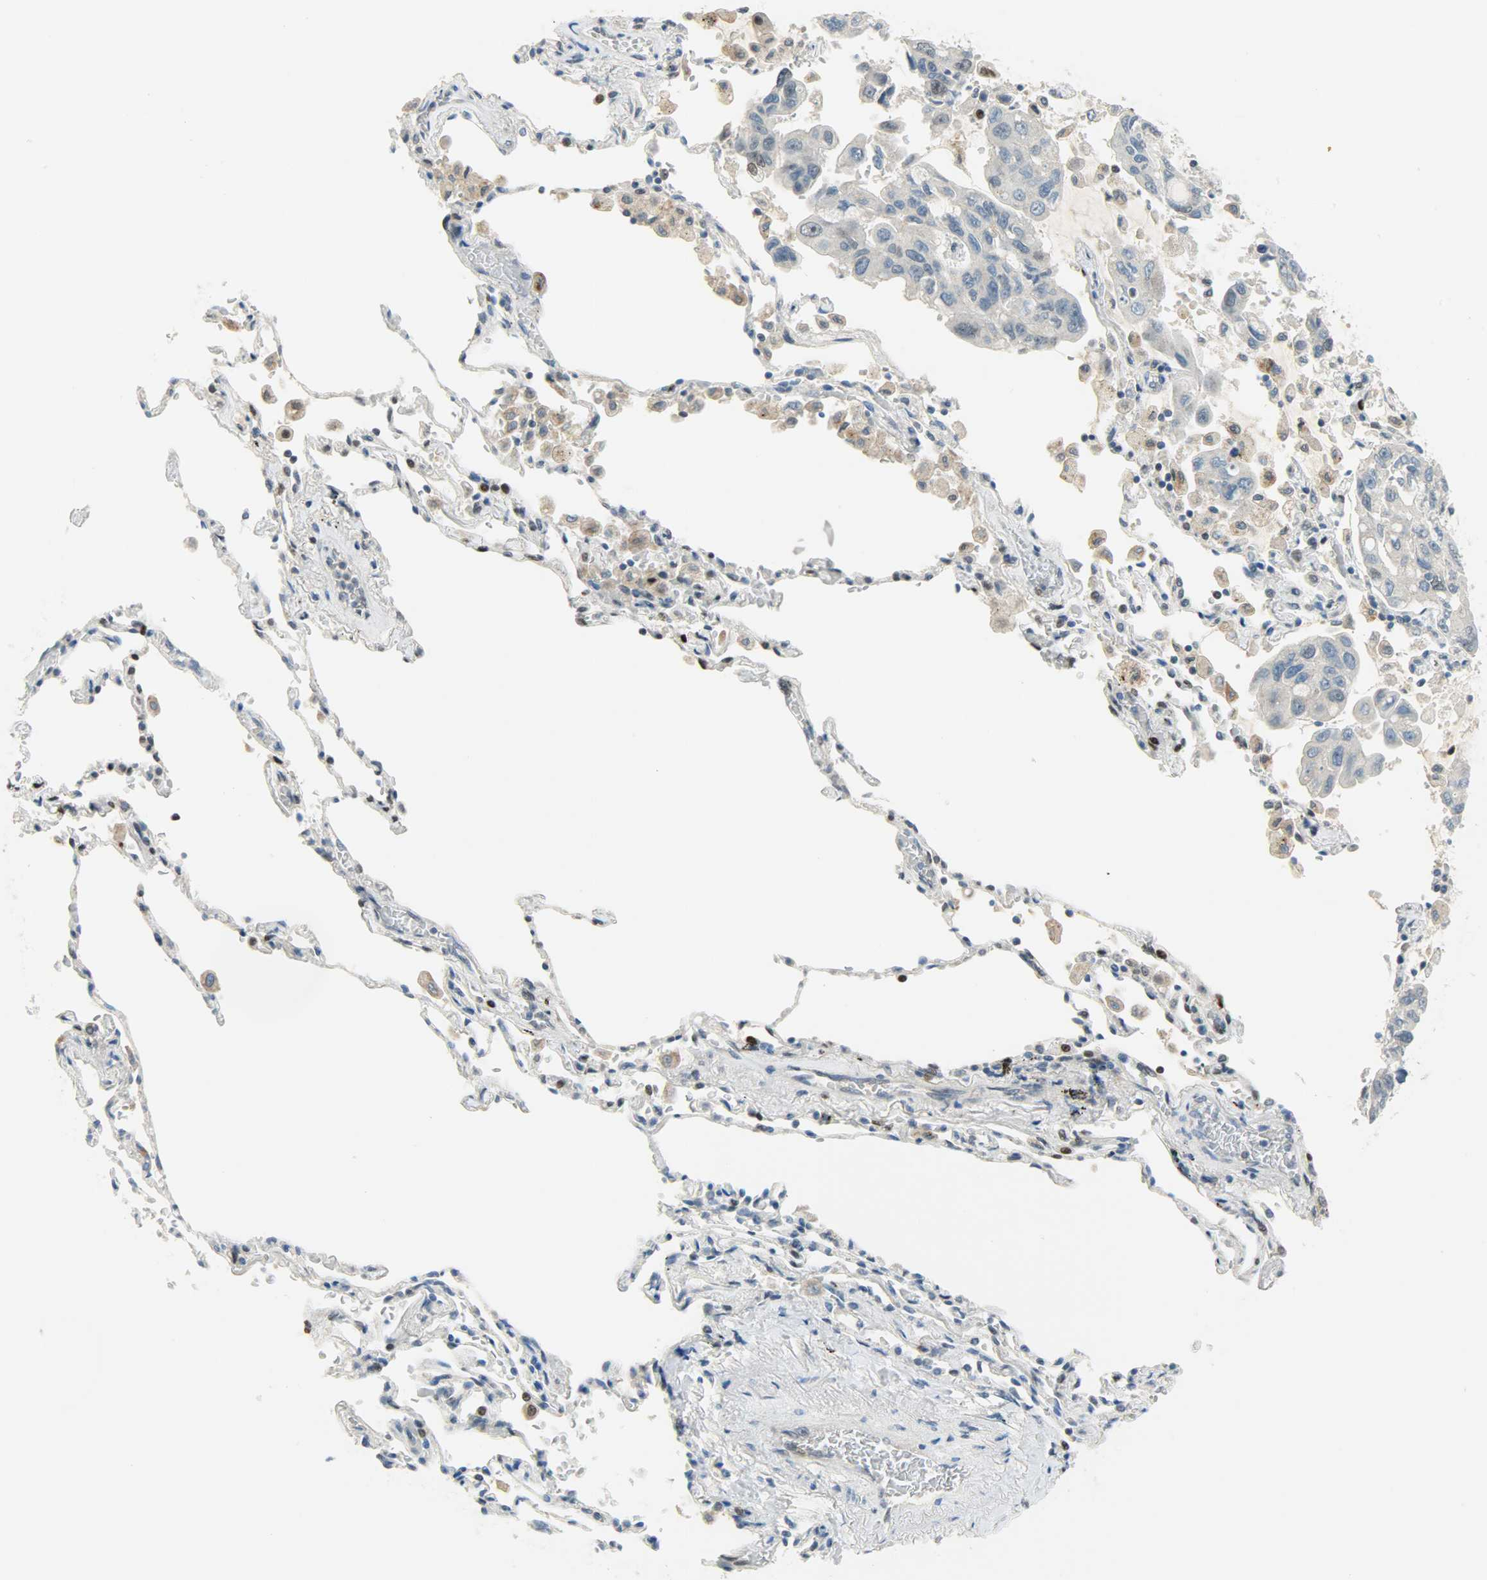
{"staining": {"intensity": "negative", "quantity": "none", "location": "none"}, "tissue": "lung cancer", "cell_type": "Tumor cells", "image_type": "cancer", "snomed": [{"axis": "morphology", "description": "Adenocarcinoma, NOS"}, {"axis": "topography", "description": "Lung"}], "caption": "Lung adenocarcinoma stained for a protein using IHC reveals no expression tumor cells.", "gene": "JUNB", "patient": {"sex": "male", "age": 64}}